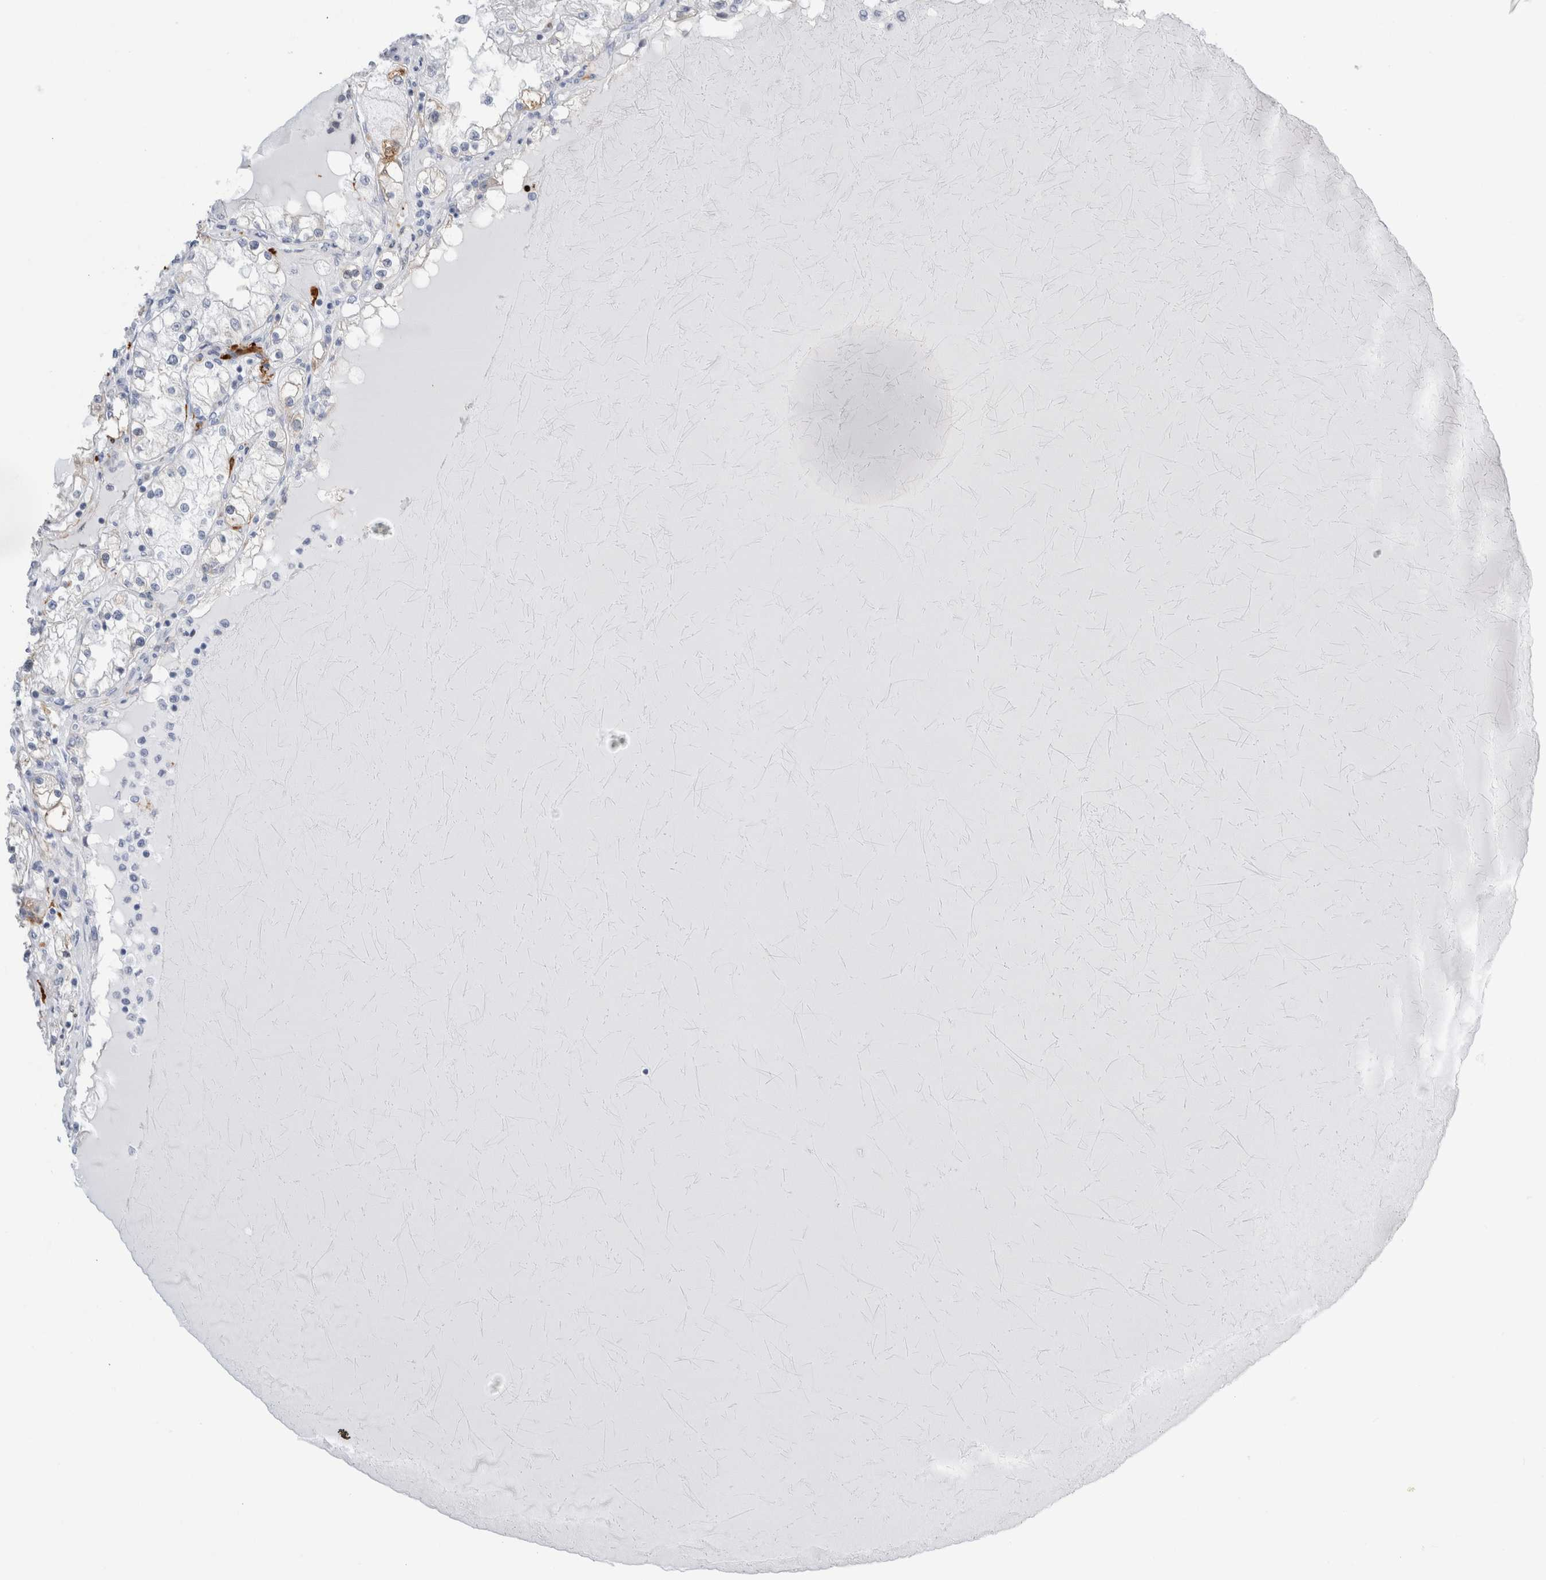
{"staining": {"intensity": "weak", "quantity": "<25%", "location": "cytoplasmic/membranous"}, "tissue": "renal cancer", "cell_type": "Tumor cells", "image_type": "cancer", "snomed": [{"axis": "morphology", "description": "Adenocarcinoma, NOS"}, {"axis": "topography", "description": "Kidney"}], "caption": "Immunohistochemistry image of renal cancer (adenocarcinoma) stained for a protein (brown), which shows no staining in tumor cells. (DAB IHC, high magnification).", "gene": "NAPEPLD", "patient": {"sex": "male", "age": 68}}